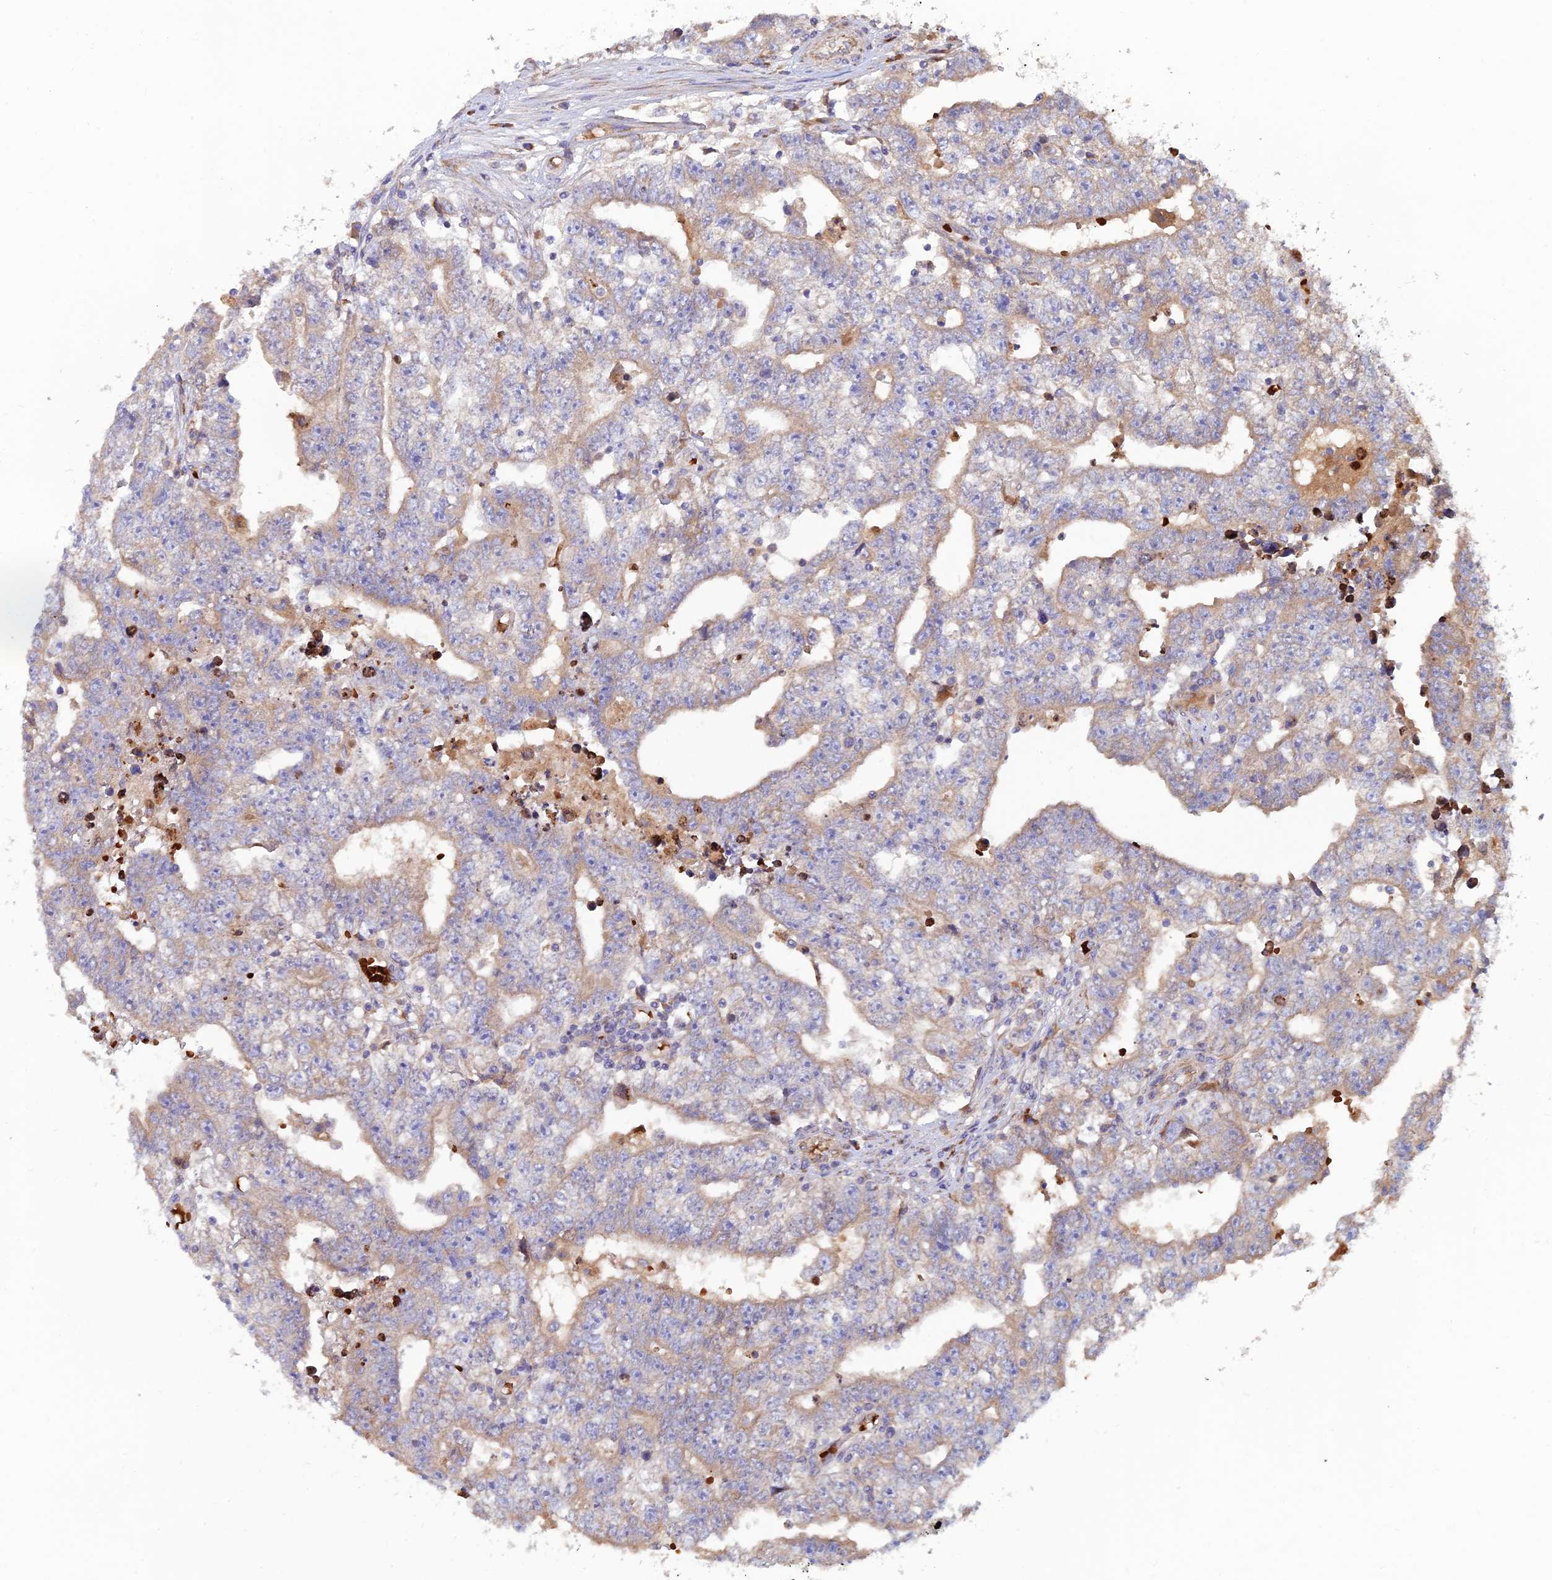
{"staining": {"intensity": "weak", "quantity": "<25%", "location": "cytoplasmic/membranous"}, "tissue": "testis cancer", "cell_type": "Tumor cells", "image_type": "cancer", "snomed": [{"axis": "morphology", "description": "Carcinoma, Embryonal, NOS"}, {"axis": "topography", "description": "Testis"}], "caption": "Immunohistochemistry (IHC) image of neoplastic tissue: human testis embryonal carcinoma stained with DAB (3,3'-diaminobenzidine) displays no significant protein positivity in tumor cells.", "gene": "GMCL1", "patient": {"sex": "male", "age": 25}}